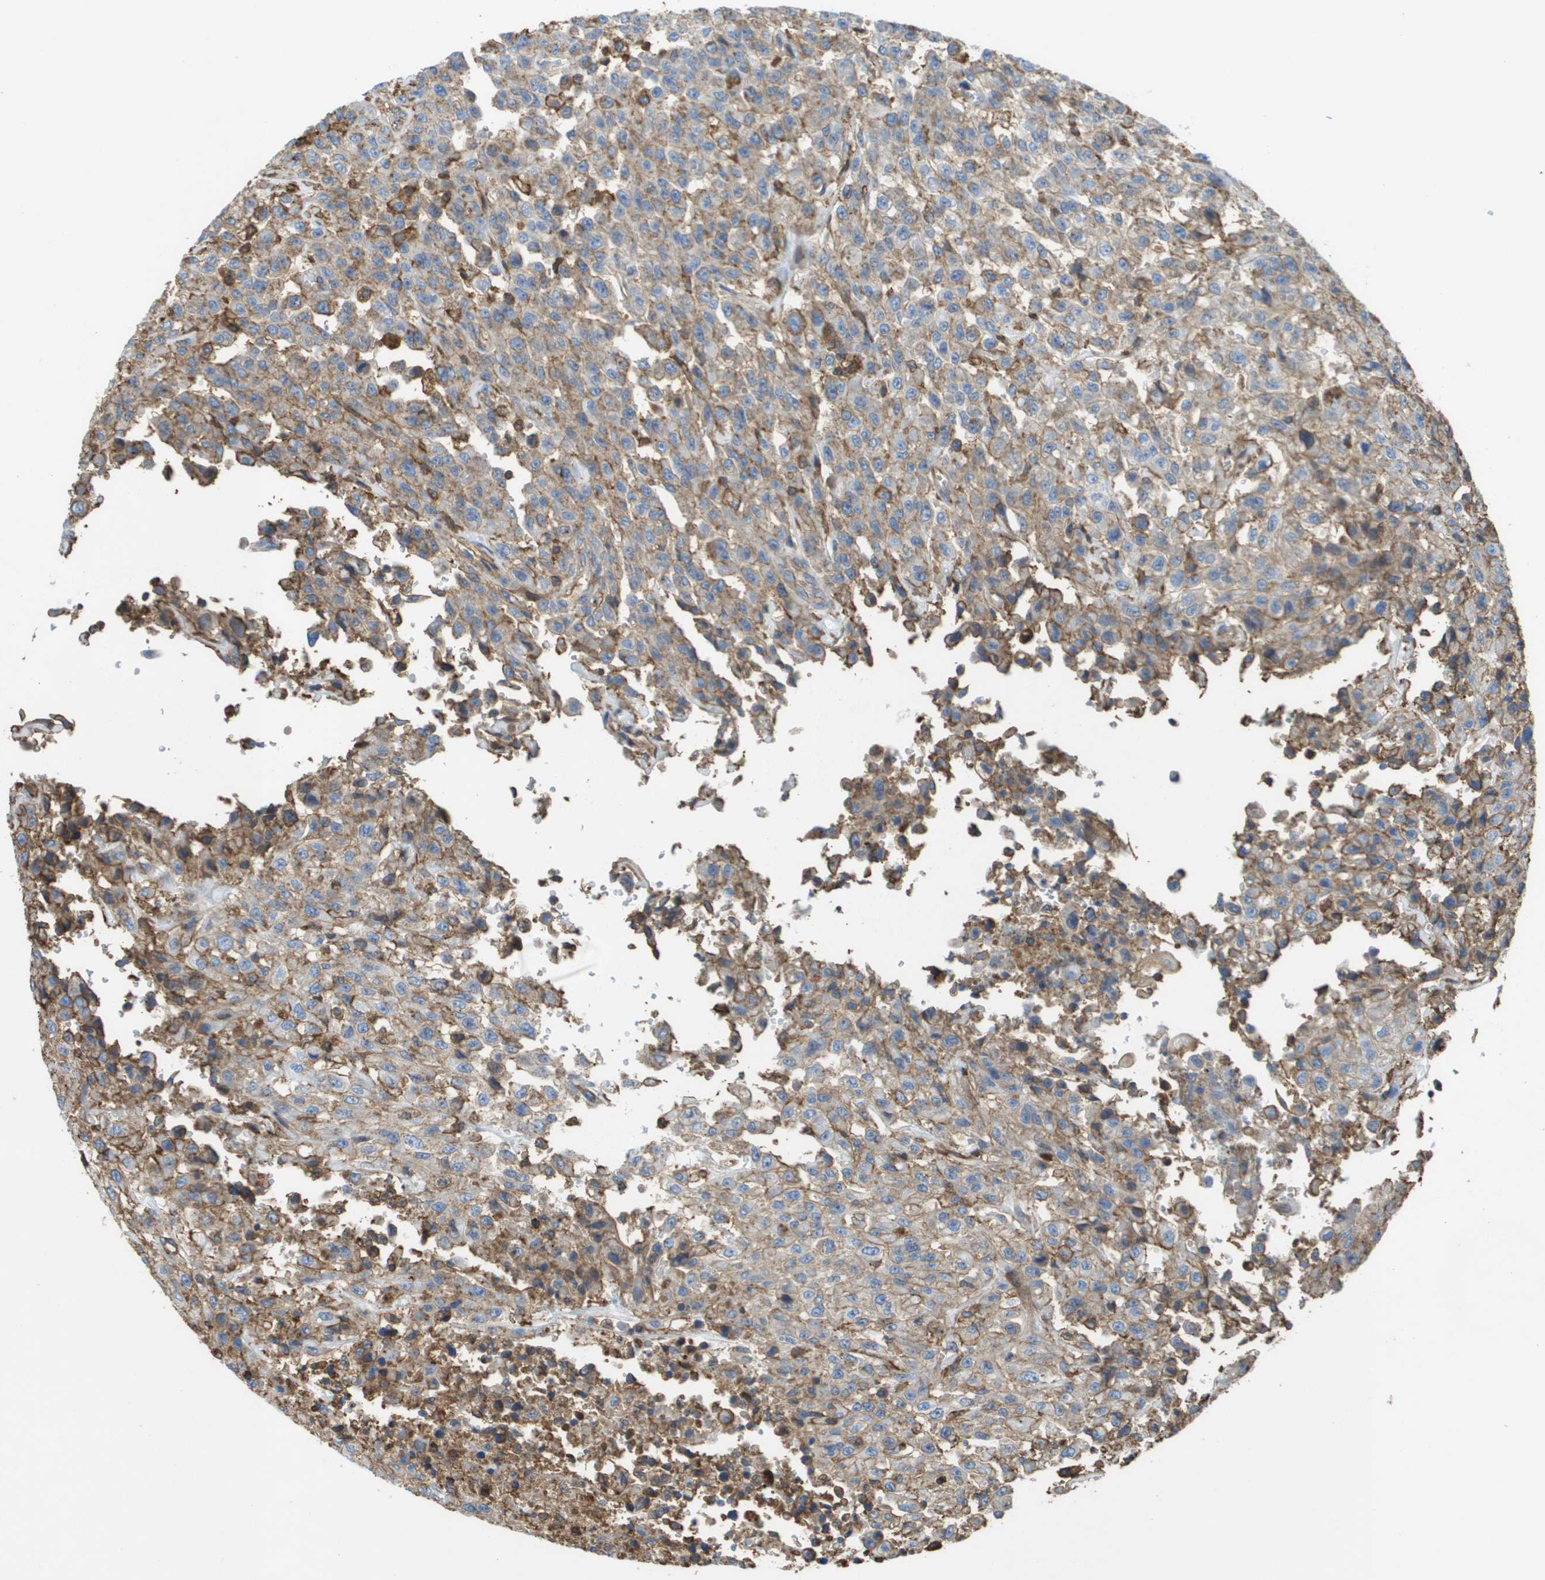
{"staining": {"intensity": "weak", "quantity": "25%-75%", "location": "cytoplasmic/membranous"}, "tissue": "urothelial cancer", "cell_type": "Tumor cells", "image_type": "cancer", "snomed": [{"axis": "morphology", "description": "Urothelial carcinoma, High grade"}, {"axis": "topography", "description": "Urinary bladder"}], "caption": "Urothelial carcinoma (high-grade) stained with a protein marker reveals weak staining in tumor cells.", "gene": "PASK", "patient": {"sex": "male", "age": 46}}